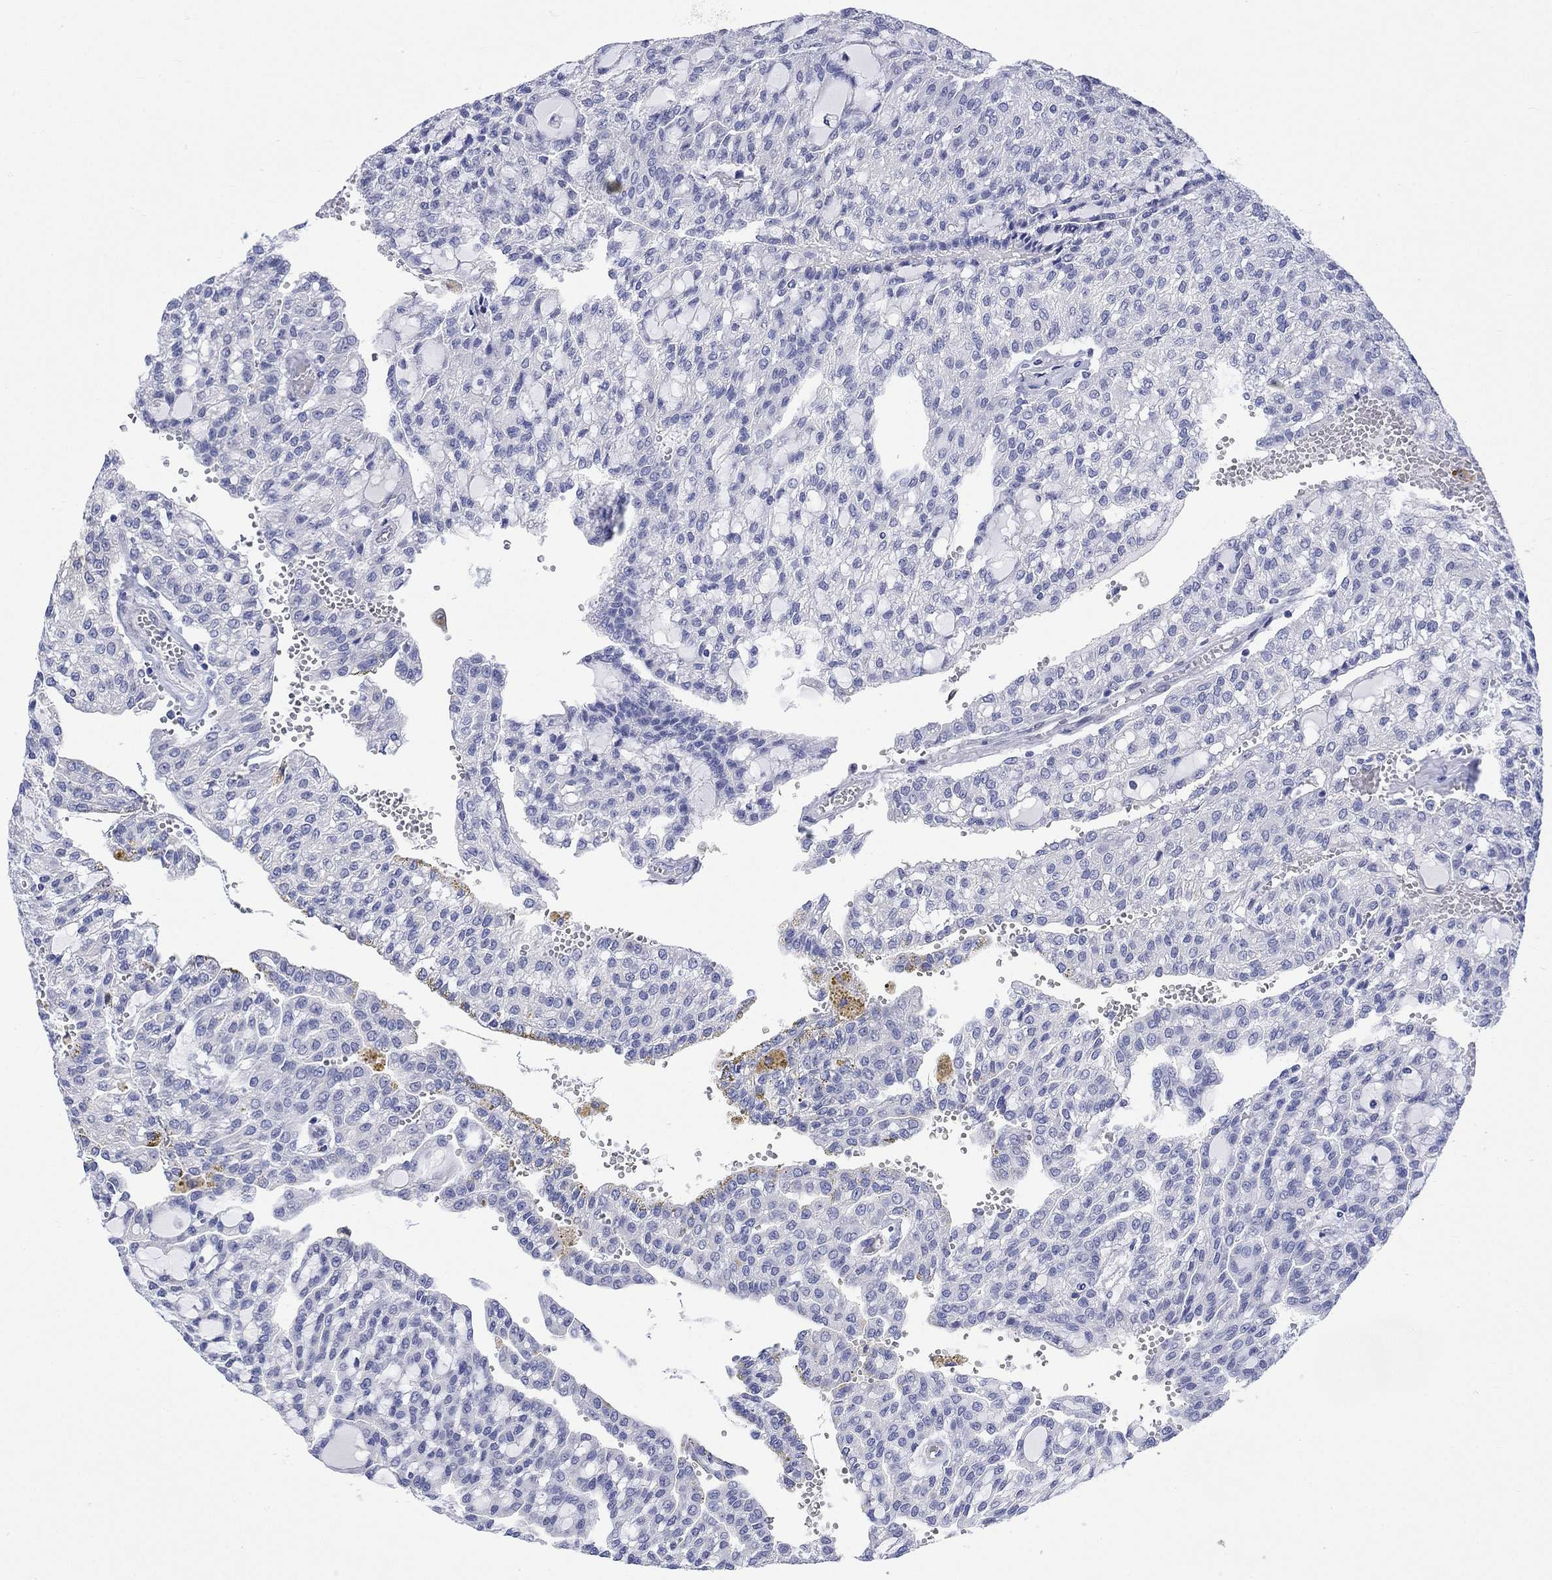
{"staining": {"intensity": "negative", "quantity": "none", "location": "none"}, "tissue": "renal cancer", "cell_type": "Tumor cells", "image_type": "cancer", "snomed": [{"axis": "morphology", "description": "Adenocarcinoma, NOS"}, {"axis": "topography", "description": "Kidney"}], "caption": "Tumor cells are negative for brown protein staining in renal cancer (adenocarcinoma). (DAB IHC, high magnification).", "gene": "MSI1", "patient": {"sex": "male", "age": 63}}